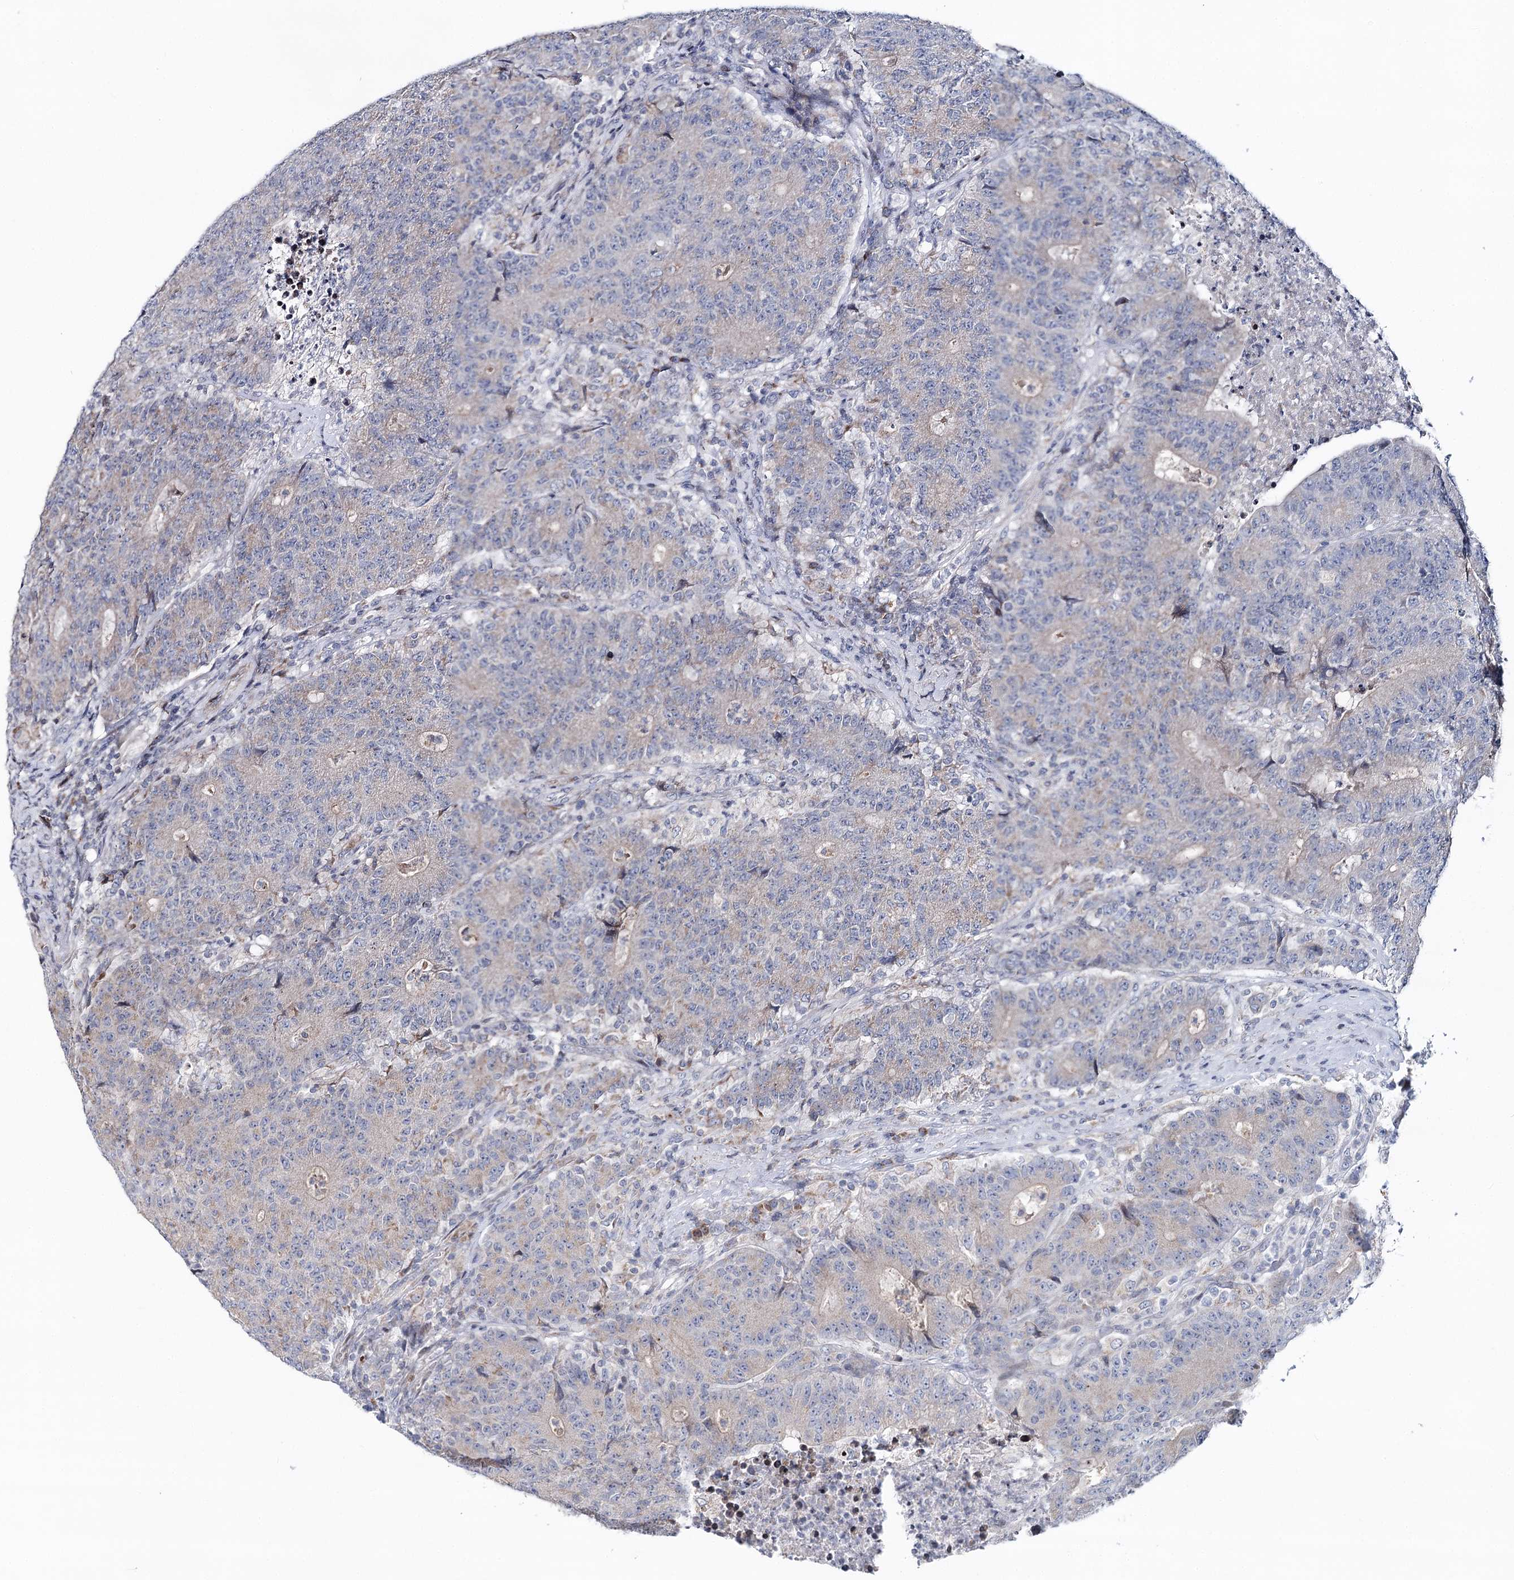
{"staining": {"intensity": "negative", "quantity": "none", "location": "none"}, "tissue": "colorectal cancer", "cell_type": "Tumor cells", "image_type": "cancer", "snomed": [{"axis": "morphology", "description": "Adenocarcinoma, NOS"}, {"axis": "topography", "description": "Colon"}], "caption": "A photomicrograph of human colorectal cancer (adenocarcinoma) is negative for staining in tumor cells.", "gene": "PTGR1", "patient": {"sex": "female", "age": 75}}